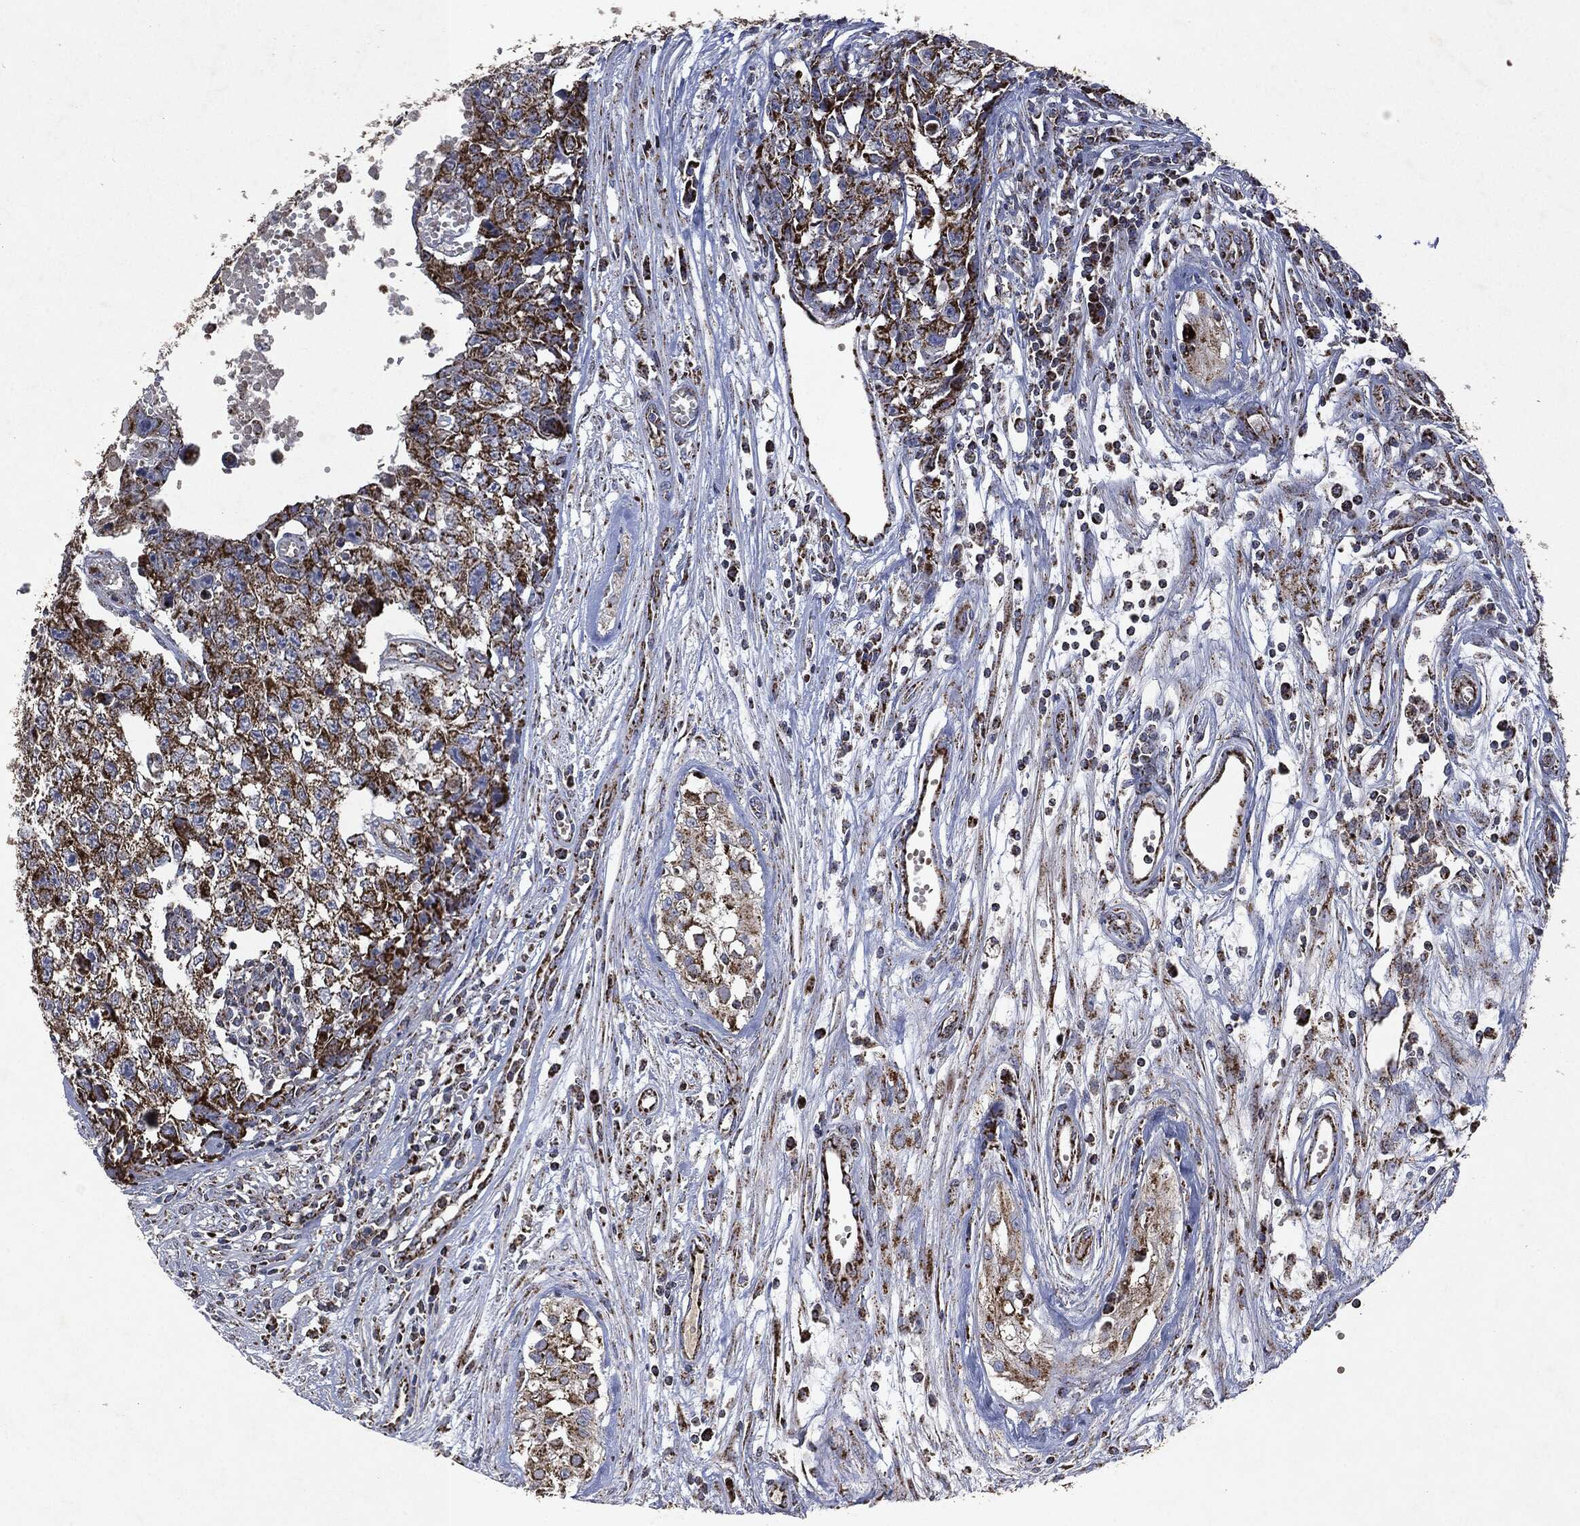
{"staining": {"intensity": "strong", "quantity": ">75%", "location": "cytoplasmic/membranous"}, "tissue": "testis cancer", "cell_type": "Tumor cells", "image_type": "cancer", "snomed": [{"axis": "morphology", "description": "Seminoma, NOS"}, {"axis": "morphology", "description": "Carcinoma, Embryonal, NOS"}, {"axis": "topography", "description": "Testis"}], "caption": "Immunohistochemistry (IHC) of human testis cancer shows high levels of strong cytoplasmic/membranous positivity in about >75% of tumor cells.", "gene": "RYK", "patient": {"sex": "male", "age": 22}}